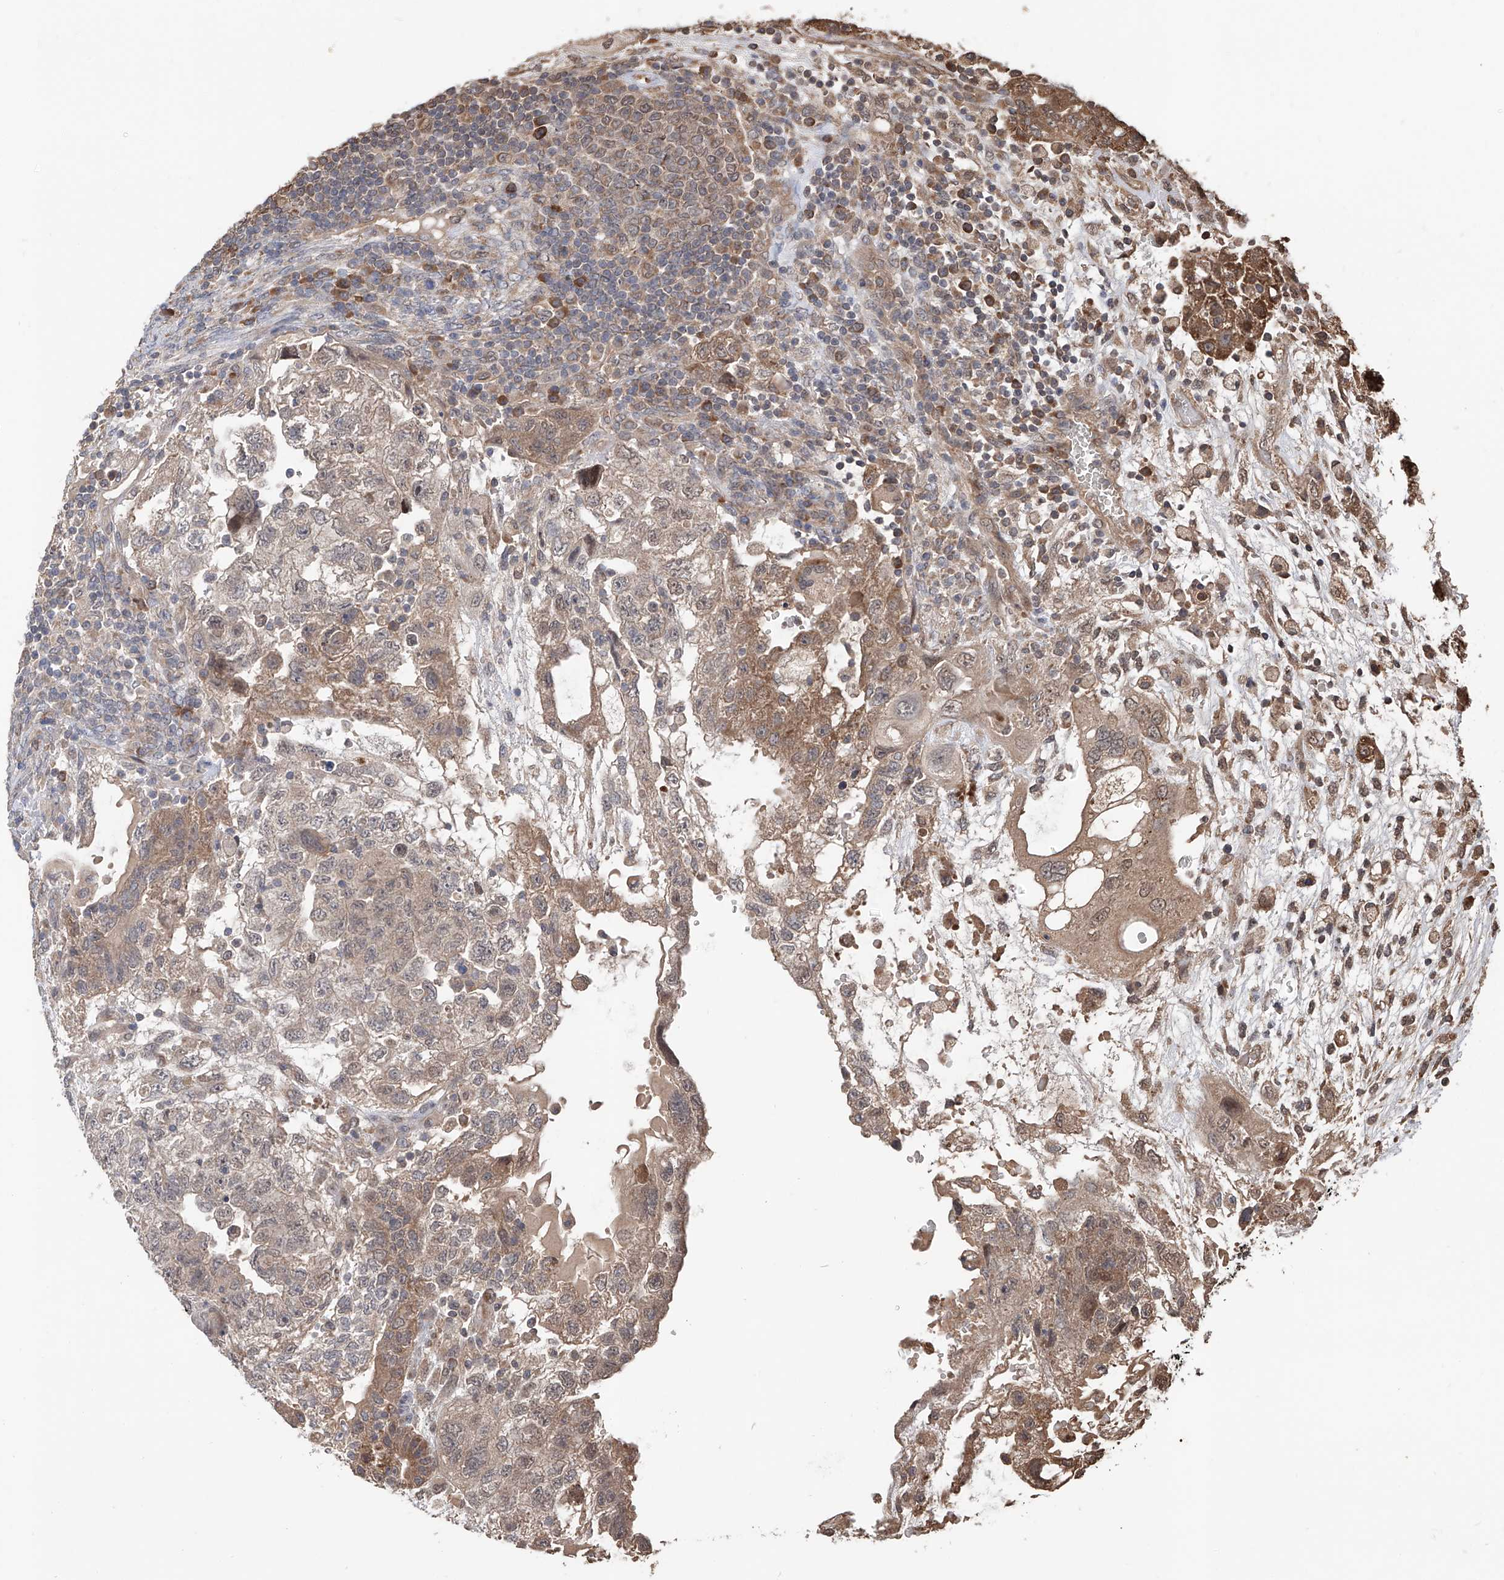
{"staining": {"intensity": "moderate", "quantity": "<25%", "location": "cytoplasmic/membranous,nuclear"}, "tissue": "testis cancer", "cell_type": "Tumor cells", "image_type": "cancer", "snomed": [{"axis": "morphology", "description": "Carcinoma, Embryonal, NOS"}, {"axis": "topography", "description": "Testis"}], "caption": "Embryonal carcinoma (testis) was stained to show a protein in brown. There is low levels of moderate cytoplasmic/membranous and nuclear expression in approximately <25% of tumor cells. The protein is shown in brown color, while the nuclei are stained blue.", "gene": "FAM135A", "patient": {"sex": "male", "age": 36}}